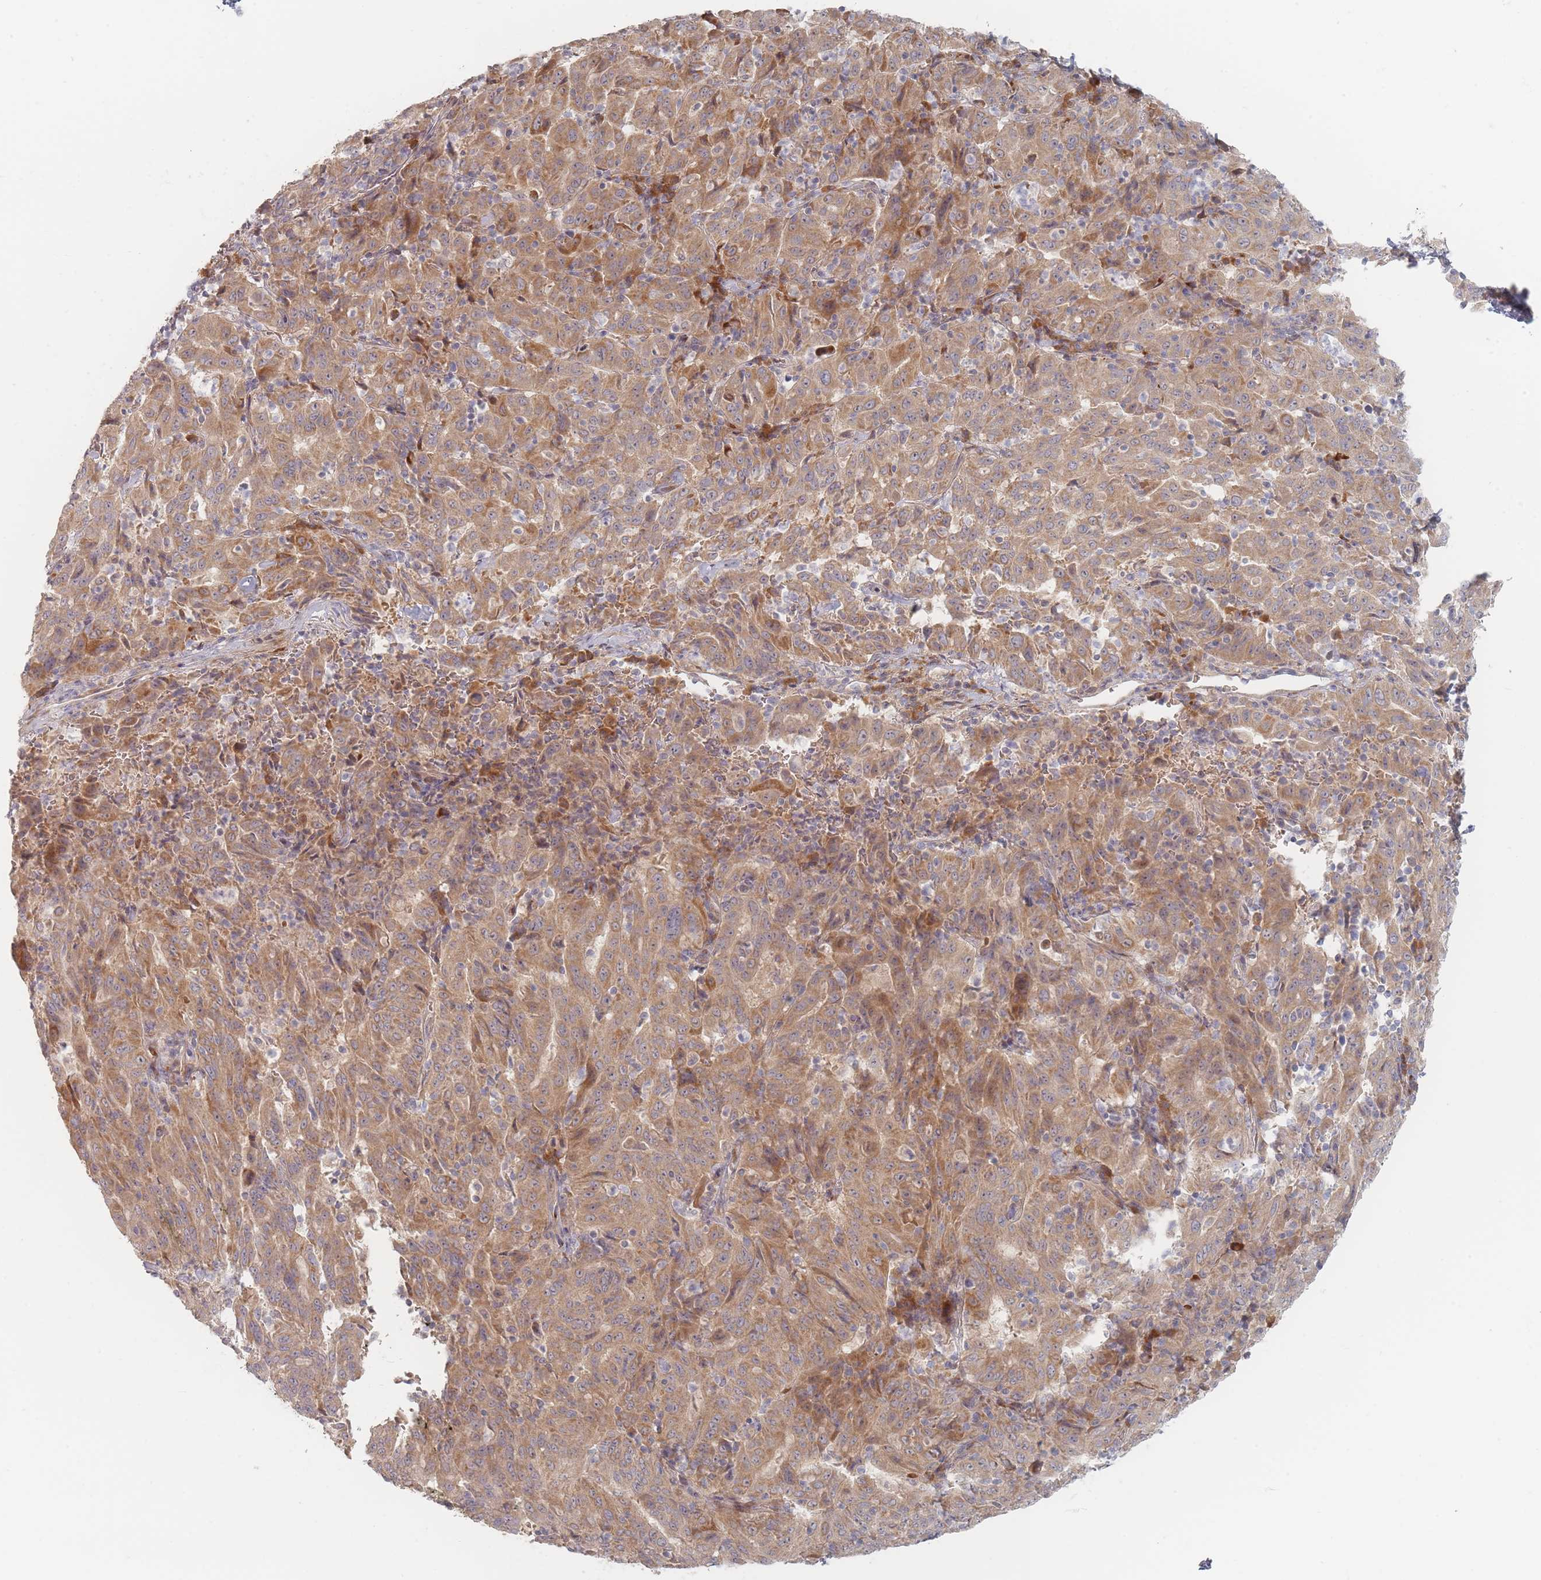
{"staining": {"intensity": "moderate", "quantity": ">75%", "location": "cytoplasmic/membranous"}, "tissue": "pancreatic cancer", "cell_type": "Tumor cells", "image_type": "cancer", "snomed": [{"axis": "morphology", "description": "Adenocarcinoma, NOS"}, {"axis": "topography", "description": "Pancreas"}], "caption": "Protein staining of pancreatic adenocarcinoma tissue reveals moderate cytoplasmic/membranous positivity in approximately >75% of tumor cells.", "gene": "ZKSCAN7", "patient": {"sex": "male", "age": 63}}